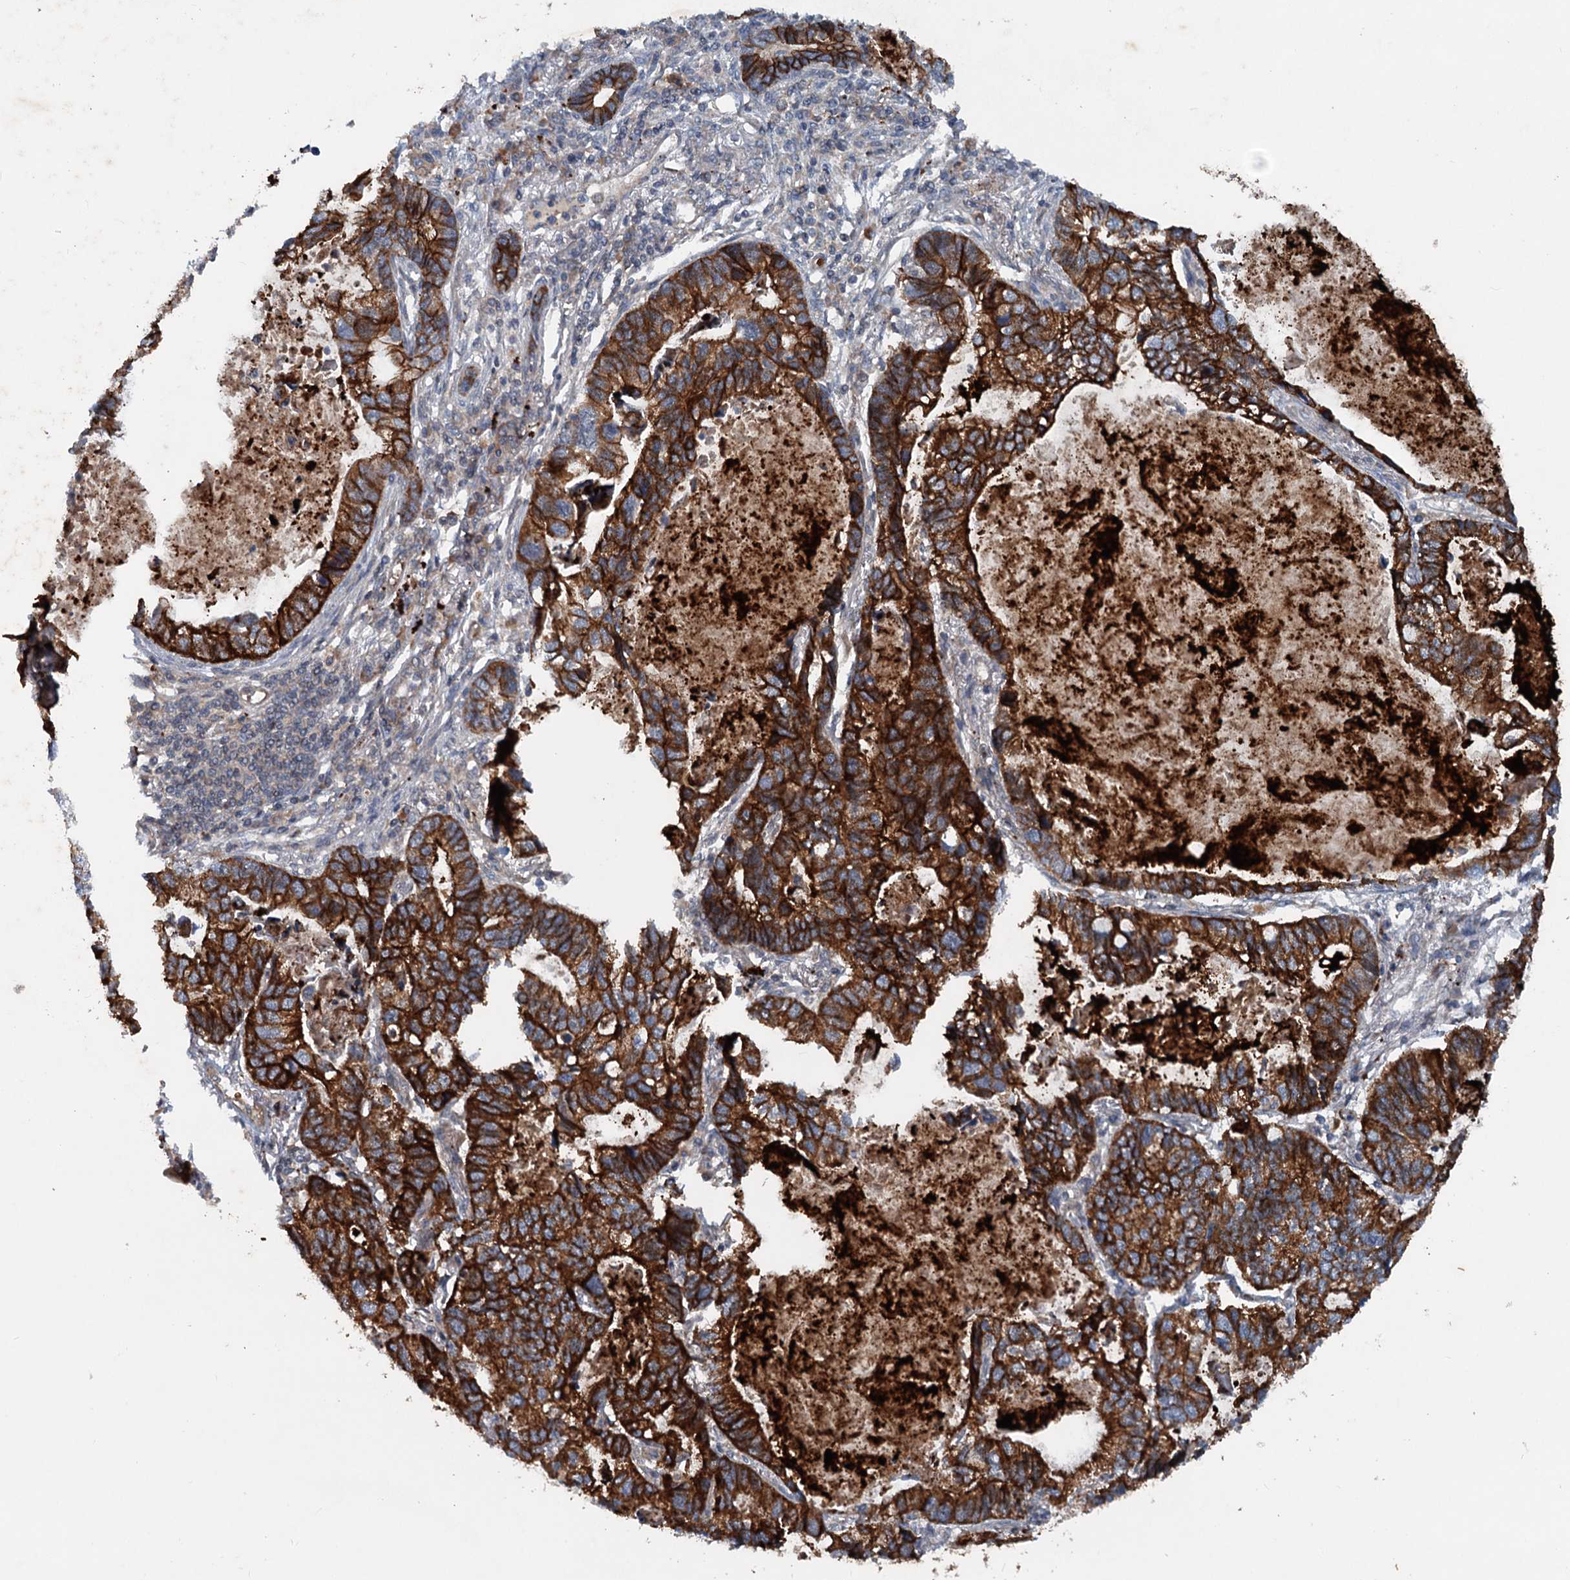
{"staining": {"intensity": "strong", "quantity": ">75%", "location": "cytoplasmic/membranous"}, "tissue": "lung cancer", "cell_type": "Tumor cells", "image_type": "cancer", "snomed": [{"axis": "morphology", "description": "Adenocarcinoma, NOS"}, {"axis": "topography", "description": "Lung"}], "caption": "Protein staining shows strong cytoplasmic/membranous positivity in approximately >75% of tumor cells in adenocarcinoma (lung).", "gene": "N4BP2L2", "patient": {"sex": "male", "age": 67}}